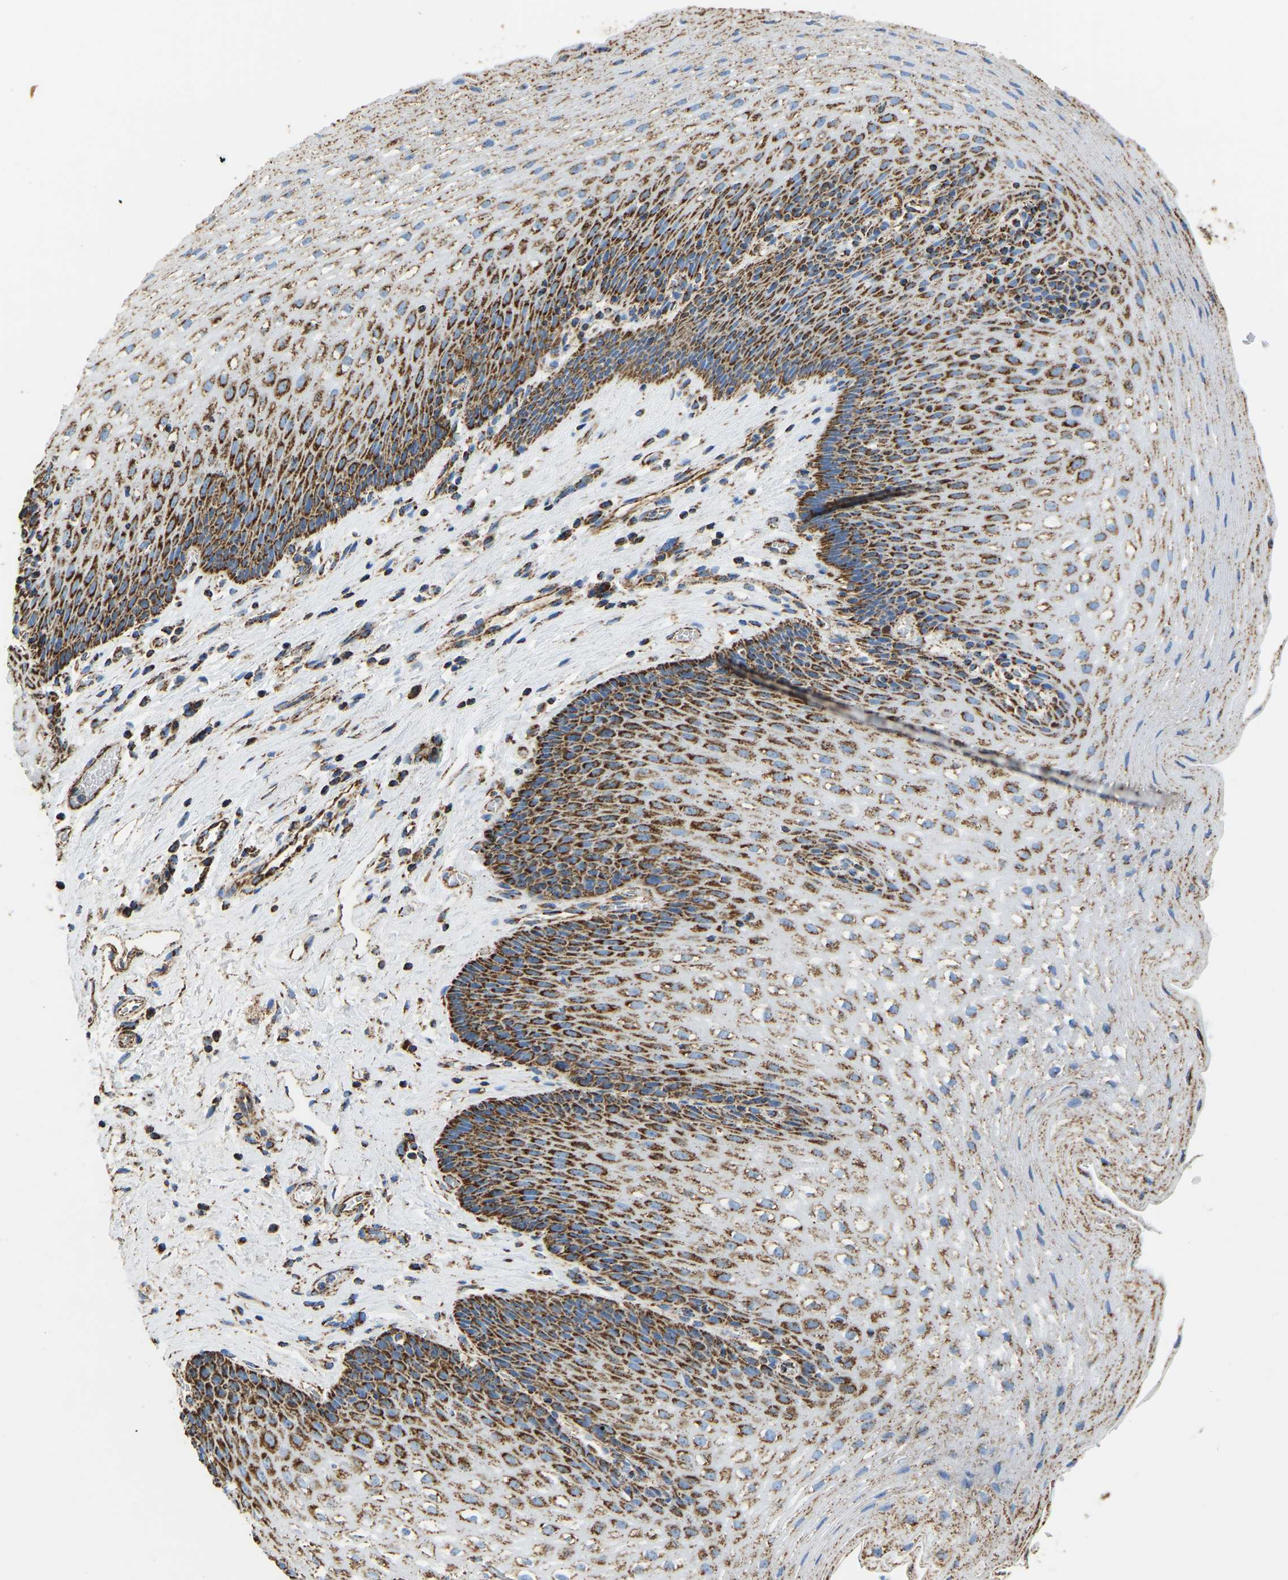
{"staining": {"intensity": "moderate", "quantity": ">75%", "location": "cytoplasmic/membranous"}, "tissue": "esophagus", "cell_type": "Squamous epithelial cells", "image_type": "normal", "snomed": [{"axis": "morphology", "description": "Normal tissue, NOS"}, {"axis": "topography", "description": "Esophagus"}], "caption": "A brown stain labels moderate cytoplasmic/membranous positivity of a protein in squamous epithelial cells of unremarkable human esophagus.", "gene": "IRX6", "patient": {"sex": "male", "age": 48}}